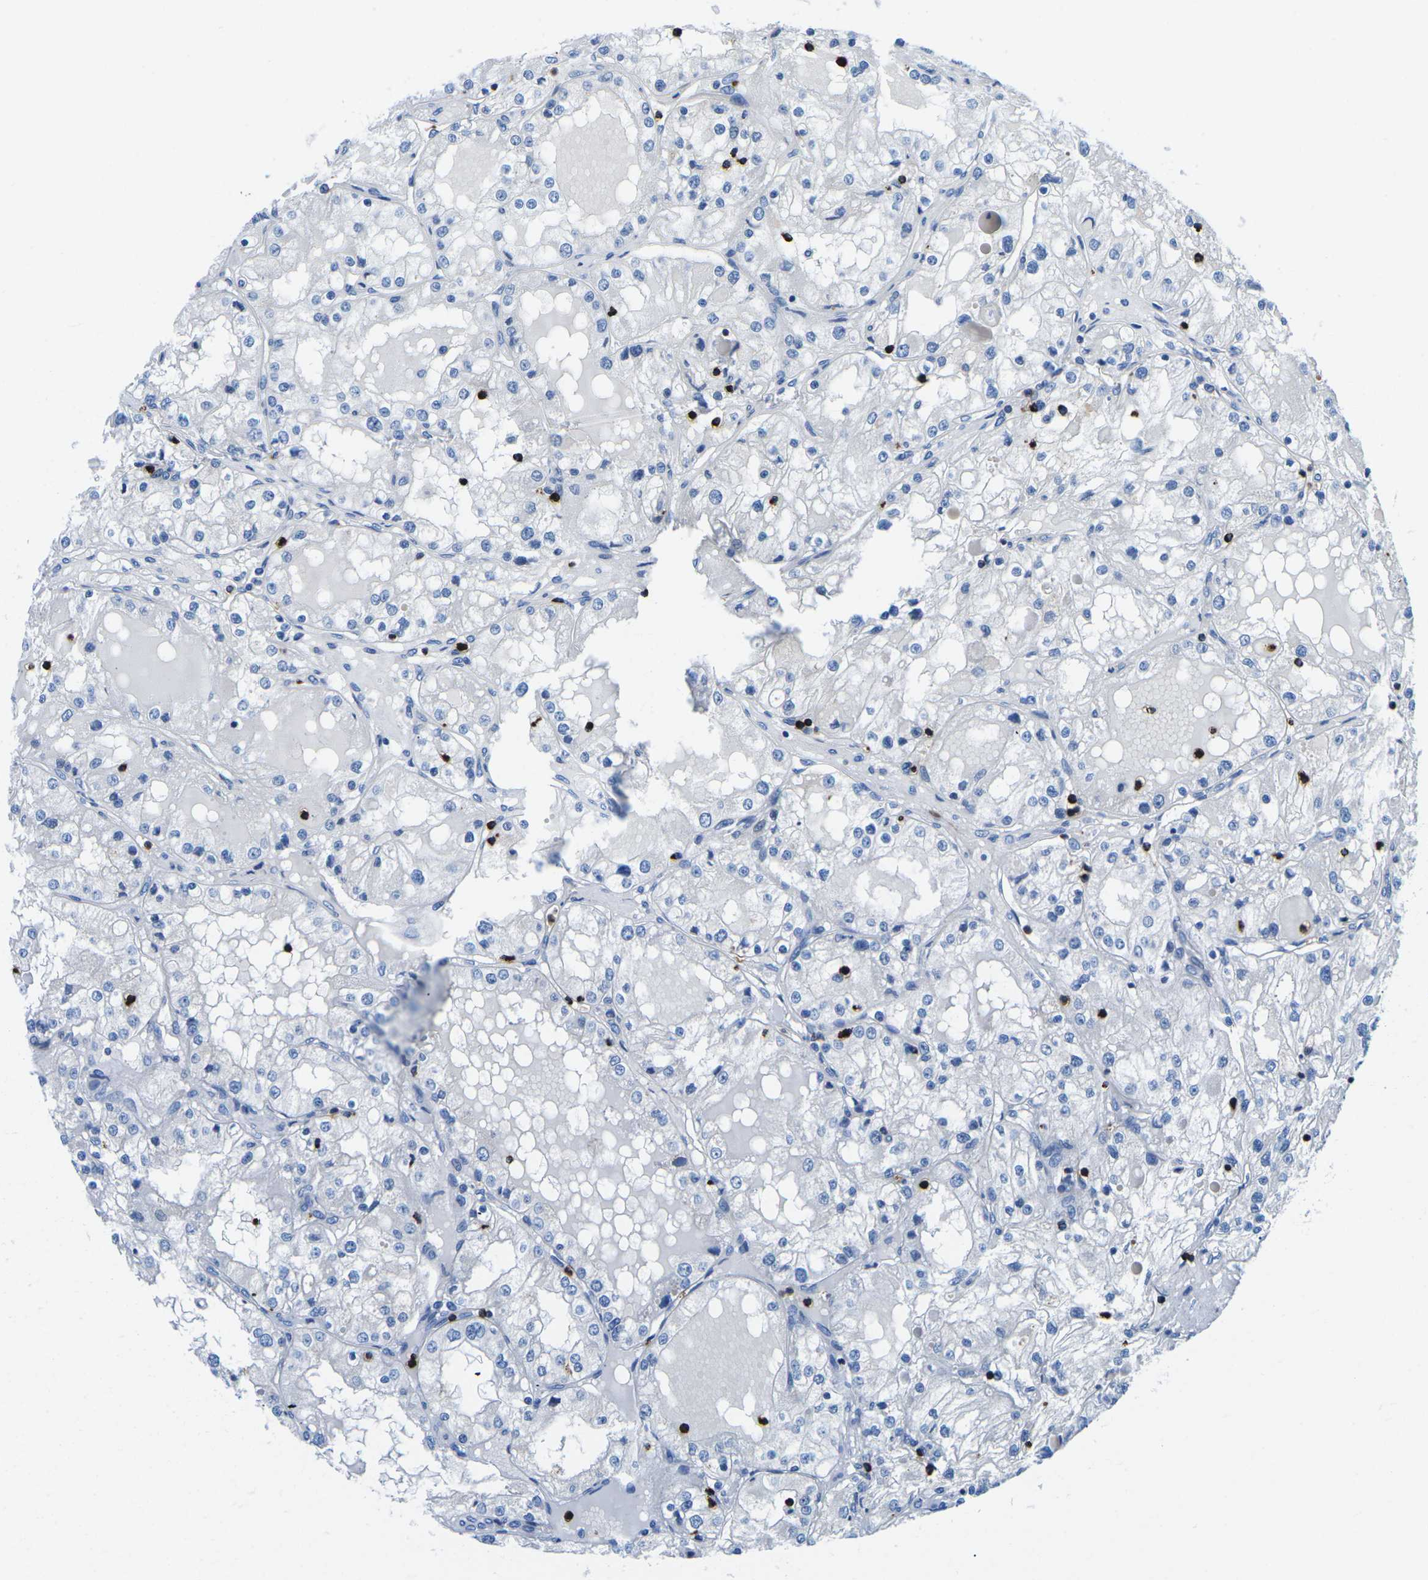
{"staining": {"intensity": "negative", "quantity": "none", "location": "none"}, "tissue": "renal cancer", "cell_type": "Tumor cells", "image_type": "cancer", "snomed": [{"axis": "morphology", "description": "Adenocarcinoma, NOS"}, {"axis": "topography", "description": "Kidney"}], "caption": "DAB immunohistochemical staining of human renal cancer displays no significant expression in tumor cells.", "gene": "MC4R", "patient": {"sex": "male", "age": 68}}